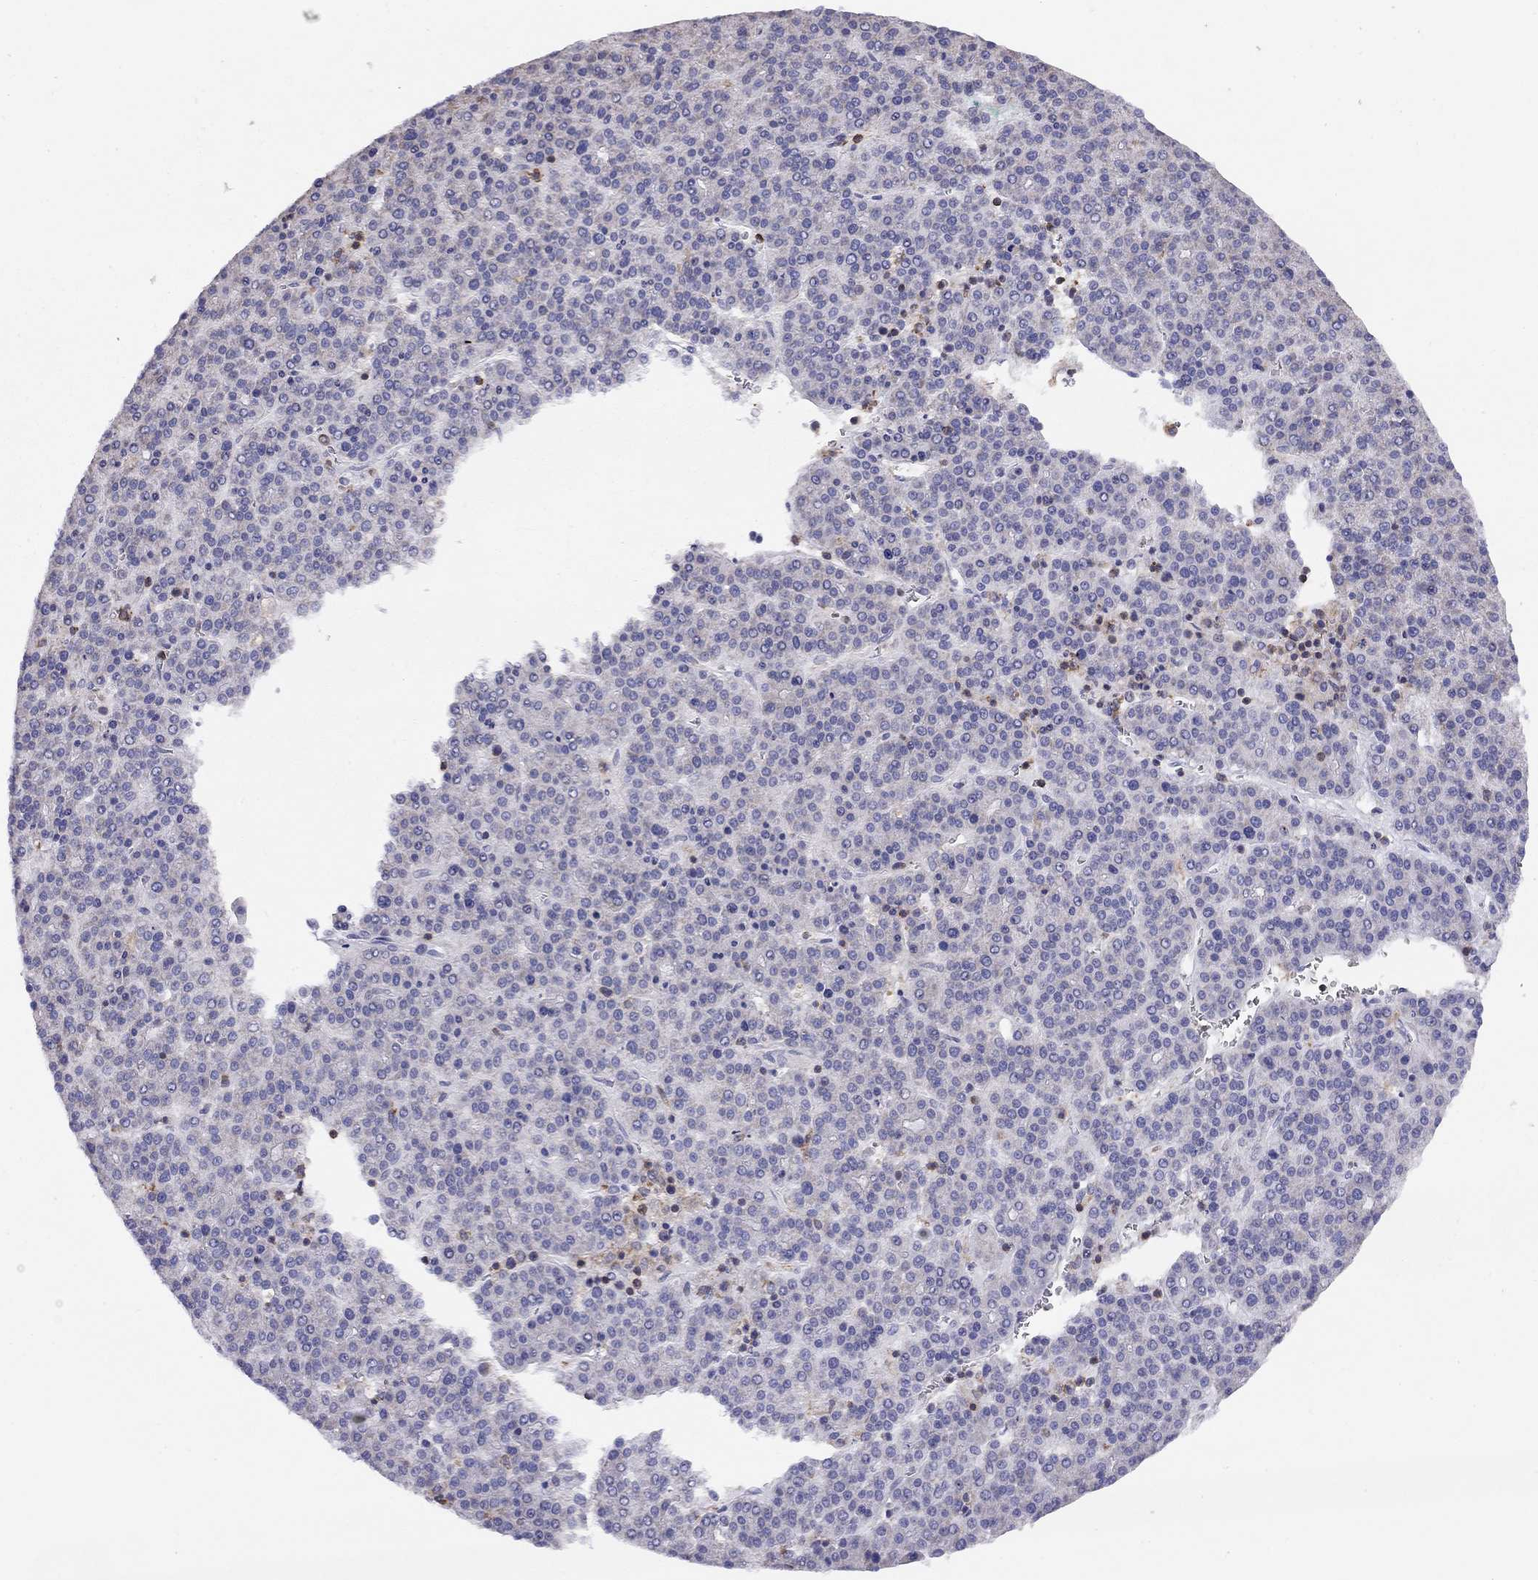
{"staining": {"intensity": "negative", "quantity": "none", "location": "none"}, "tissue": "liver cancer", "cell_type": "Tumor cells", "image_type": "cancer", "snomed": [{"axis": "morphology", "description": "Carcinoma, Hepatocellular, NOS"}, {"axis": "topography", "description": "Liver"}], "caption": "This is a image of immunohistochemistry (IHC) staining of liver cancer, which shows no staining in tumor cells.", "gene": "CITED1", "patient": {"sex": "female", "age": 58}}